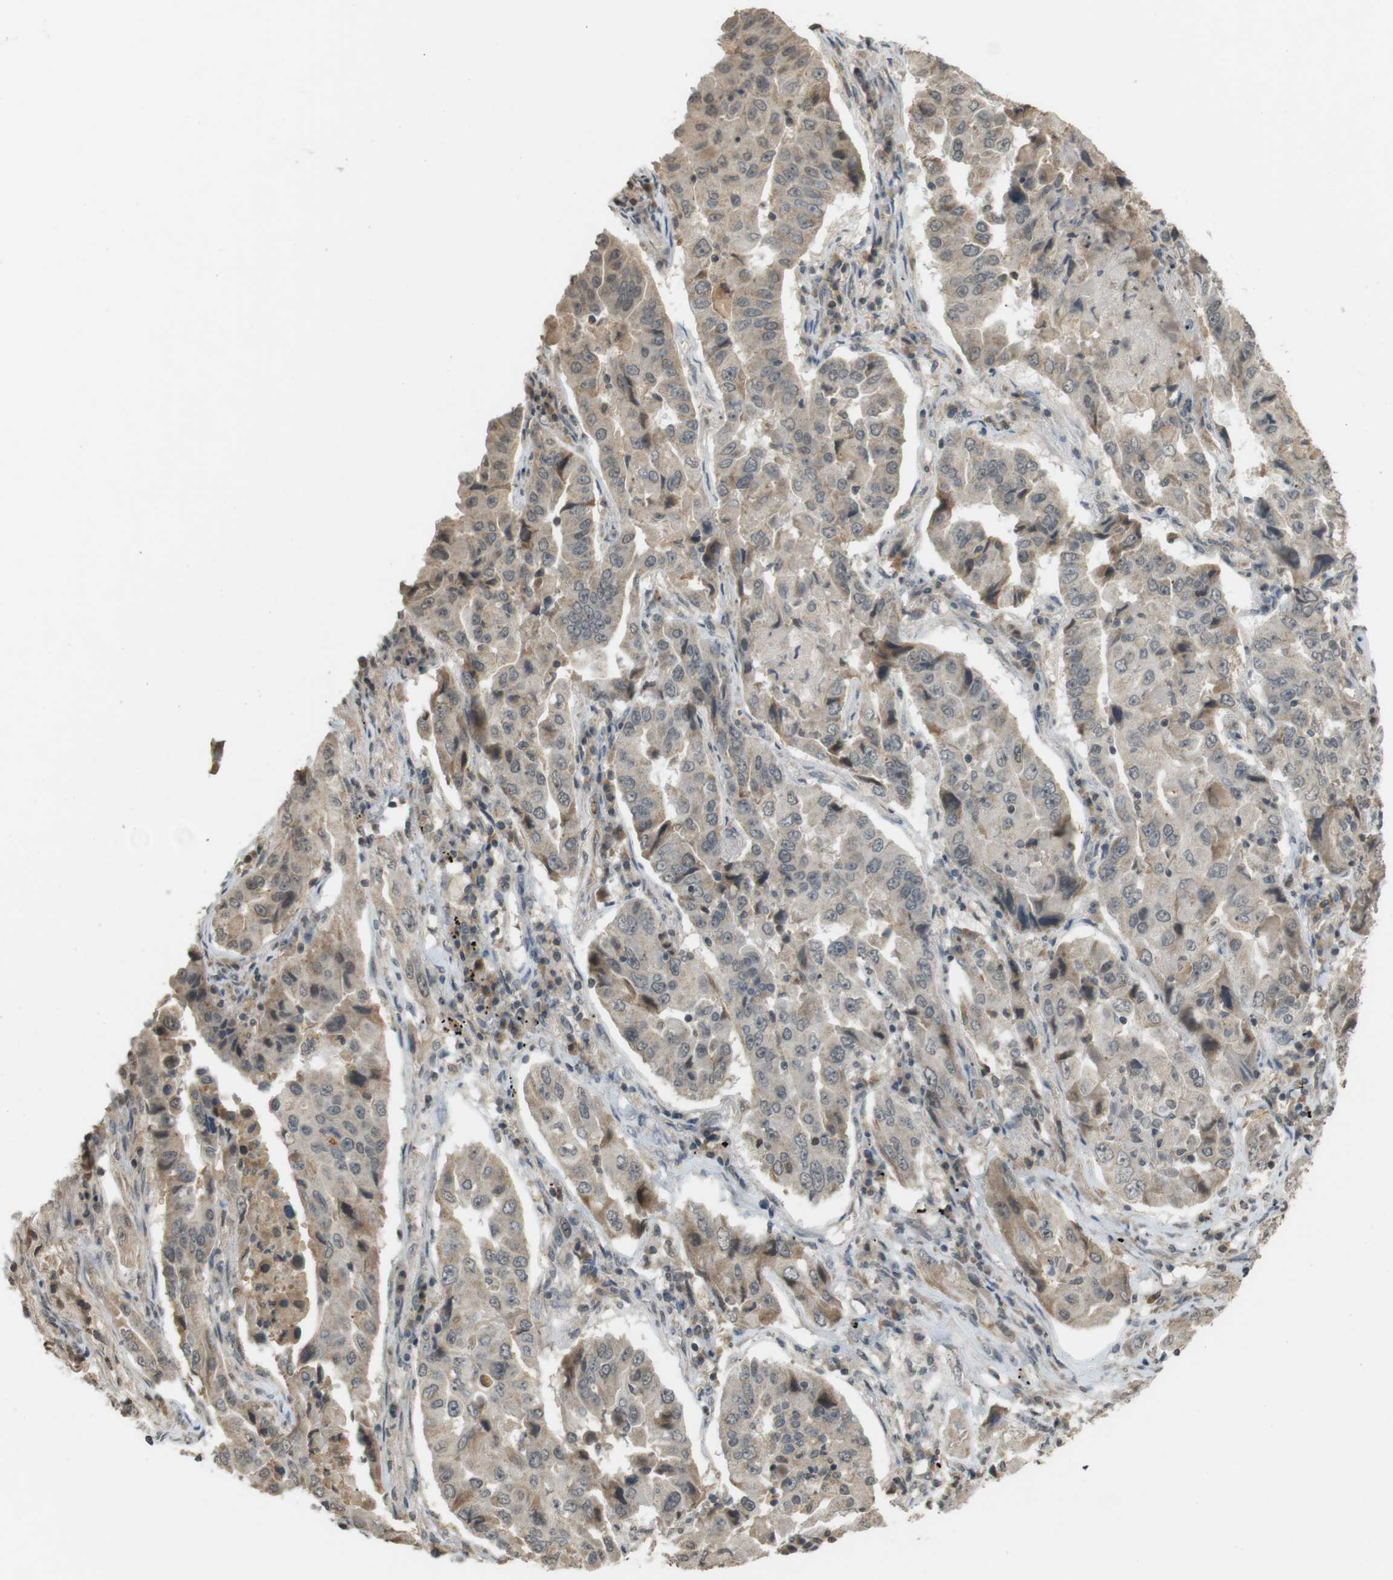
{"staining": {"intensity": "weak", "quantity": "<25%", "location": "cytoplasmic/membranous"}, "tissue": "lung cancer", "cell_type": "Tumor cells", "image_type": "cancer", "snomed": [{"axis": "morphology", "description": "Adenocarcinoma, NOS"}, {"axis": "topography", "description": "Lung"}], "caption": "An immunohistochemistry (IHC) micrograph of adenocarcinoma (lung) is shown. There is no staining in tumor cells of adenocarcinoma (lung).", "gene": "SRR", "patient": {"sex": "female", "age": 65}}